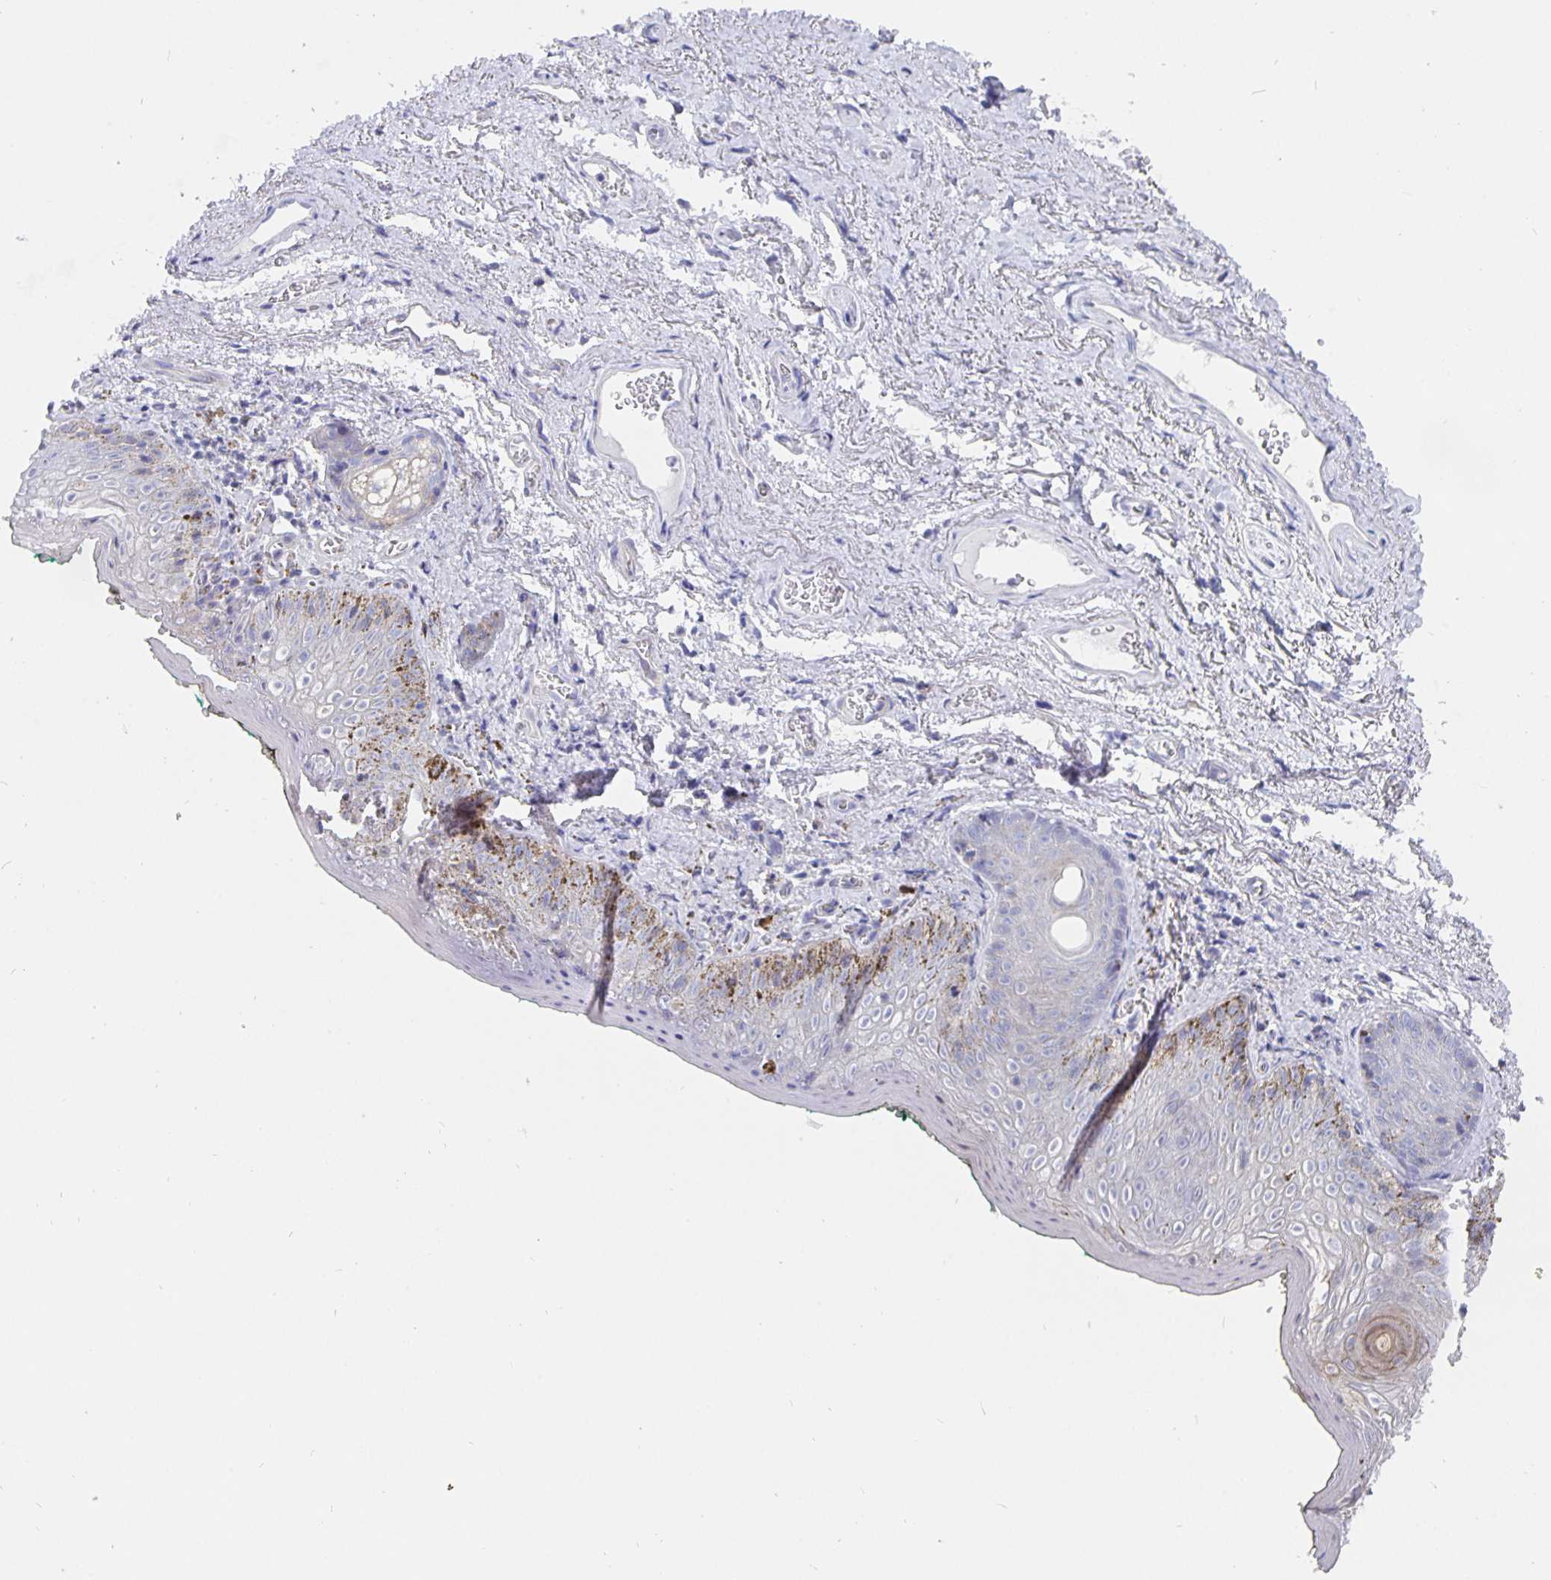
{"staining": {"intensity": "negative", "quantity": "none", "location": "none"}, "tissue": "vagina", "cell_type": "Squamous epithelial cells", "image_type": "normal", "snomed": [{"axis": "morphology", "description": "Normal tissue, NOS"}, {"axis": "topography", "description": "Vulva"}, {"axis": "topography", "description": "Vagina"}, {"axis": "topography", "description": "Peripheral nerve tissue"}], "caption": "The immunohistochemistry (IHC) image has no significant expression in squamous epithelial cells of vagina. Brightfield microscopy of immunohistochemistry stained with DAB (3,3'-diaminobenzidine) (brown) and hematoxylin (blue), captured at high magnification.", "gene": "CFAP74", "patient": {"sex": "female", "age": 66}}